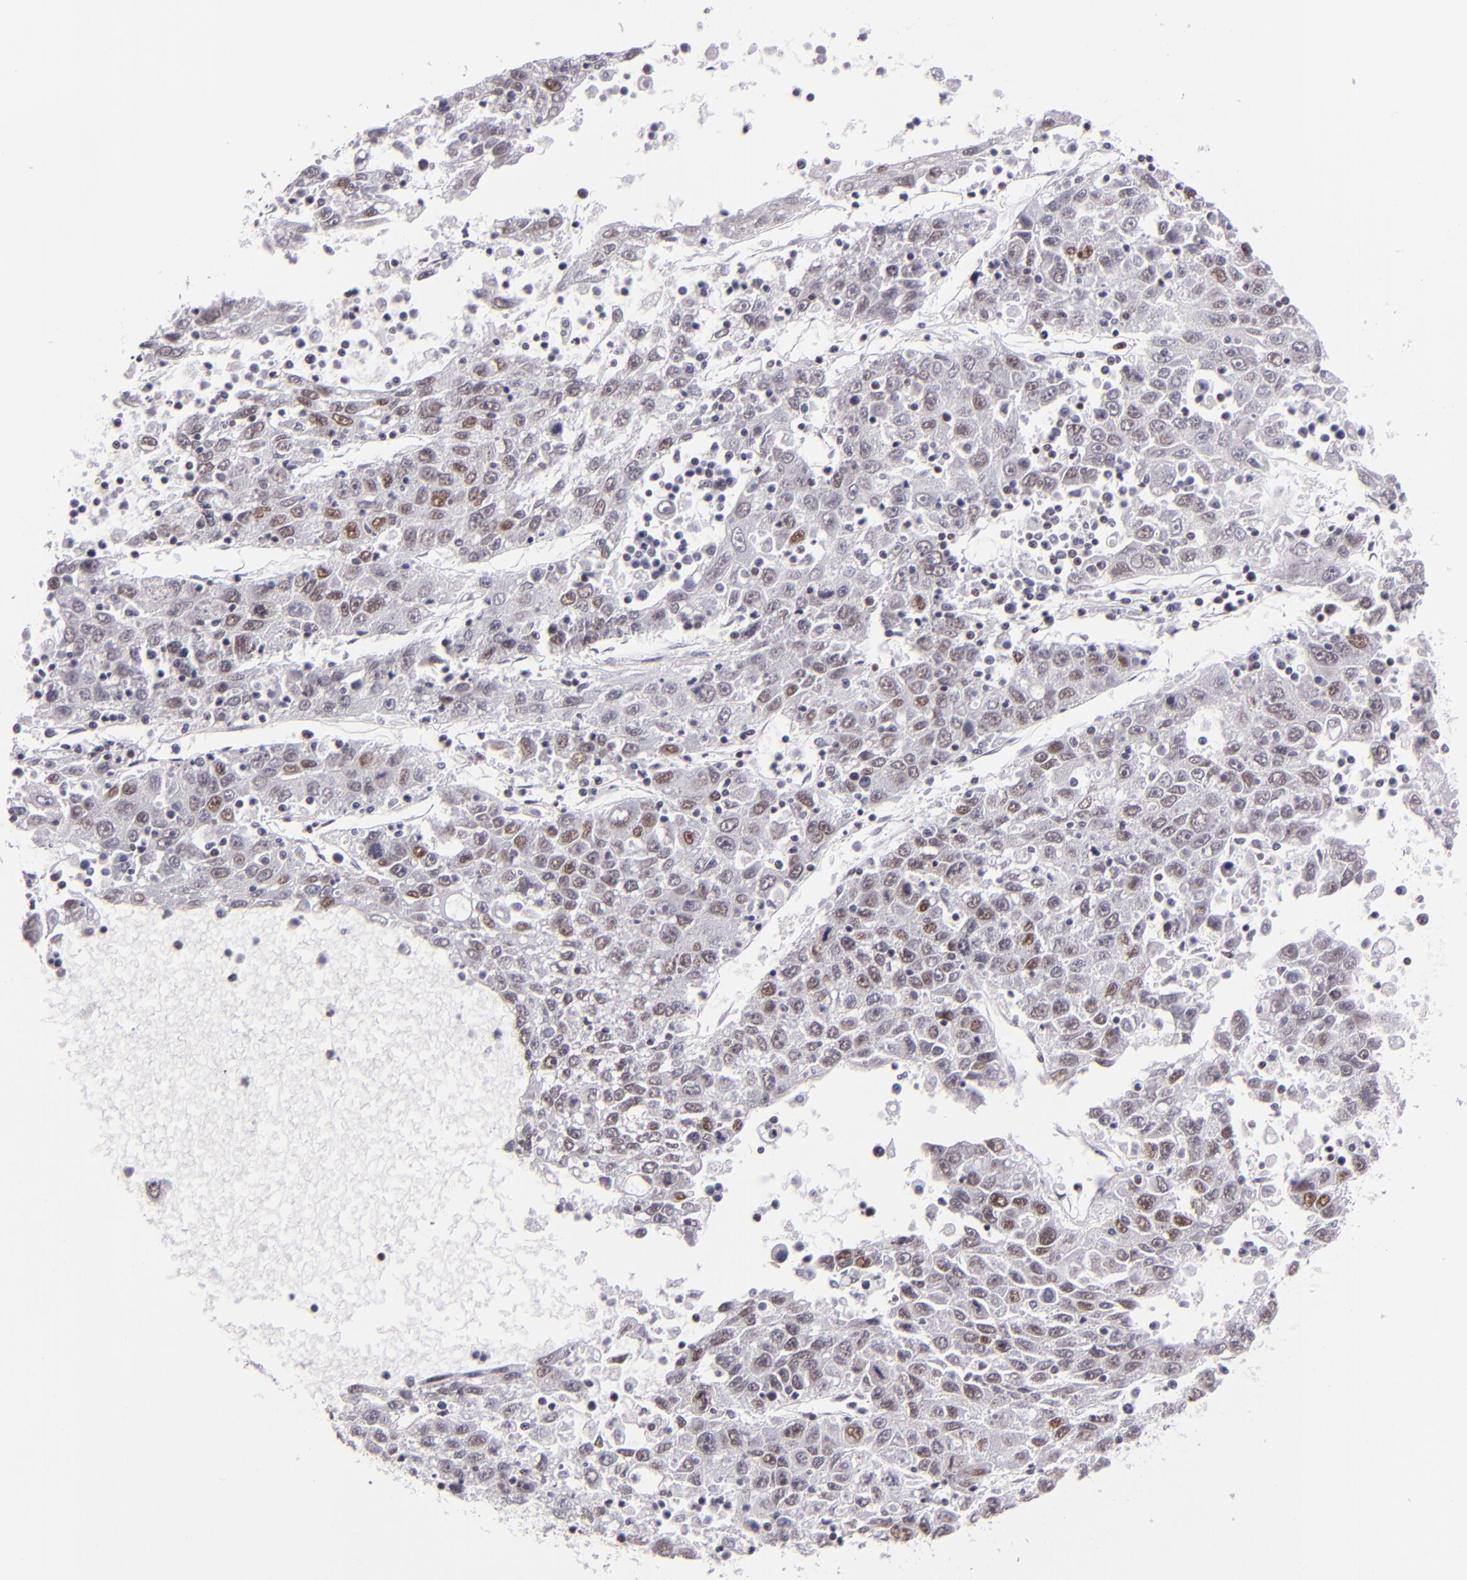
{"staining": {"intensity": "weak", "quantity": "25%-75%", "location": "nuclear"}, "tissue": "liver cancer", "cell_type": "Tumor cells", "image_type": "cancer", "snomed": [{"axis": "morphology", "description": "Carcinoma, Hepatocellular, NOS"}, {"axis": "topography", "description": "Liver"}], "caption": "Tumor cells demonstrate low levels of weak nuclear positivity in approximately 25%-75% of cells in liver cancer (hepatocellular carcinoma).", "gene": "BRD8", "patient": {"sex": "male", "age": 49}}